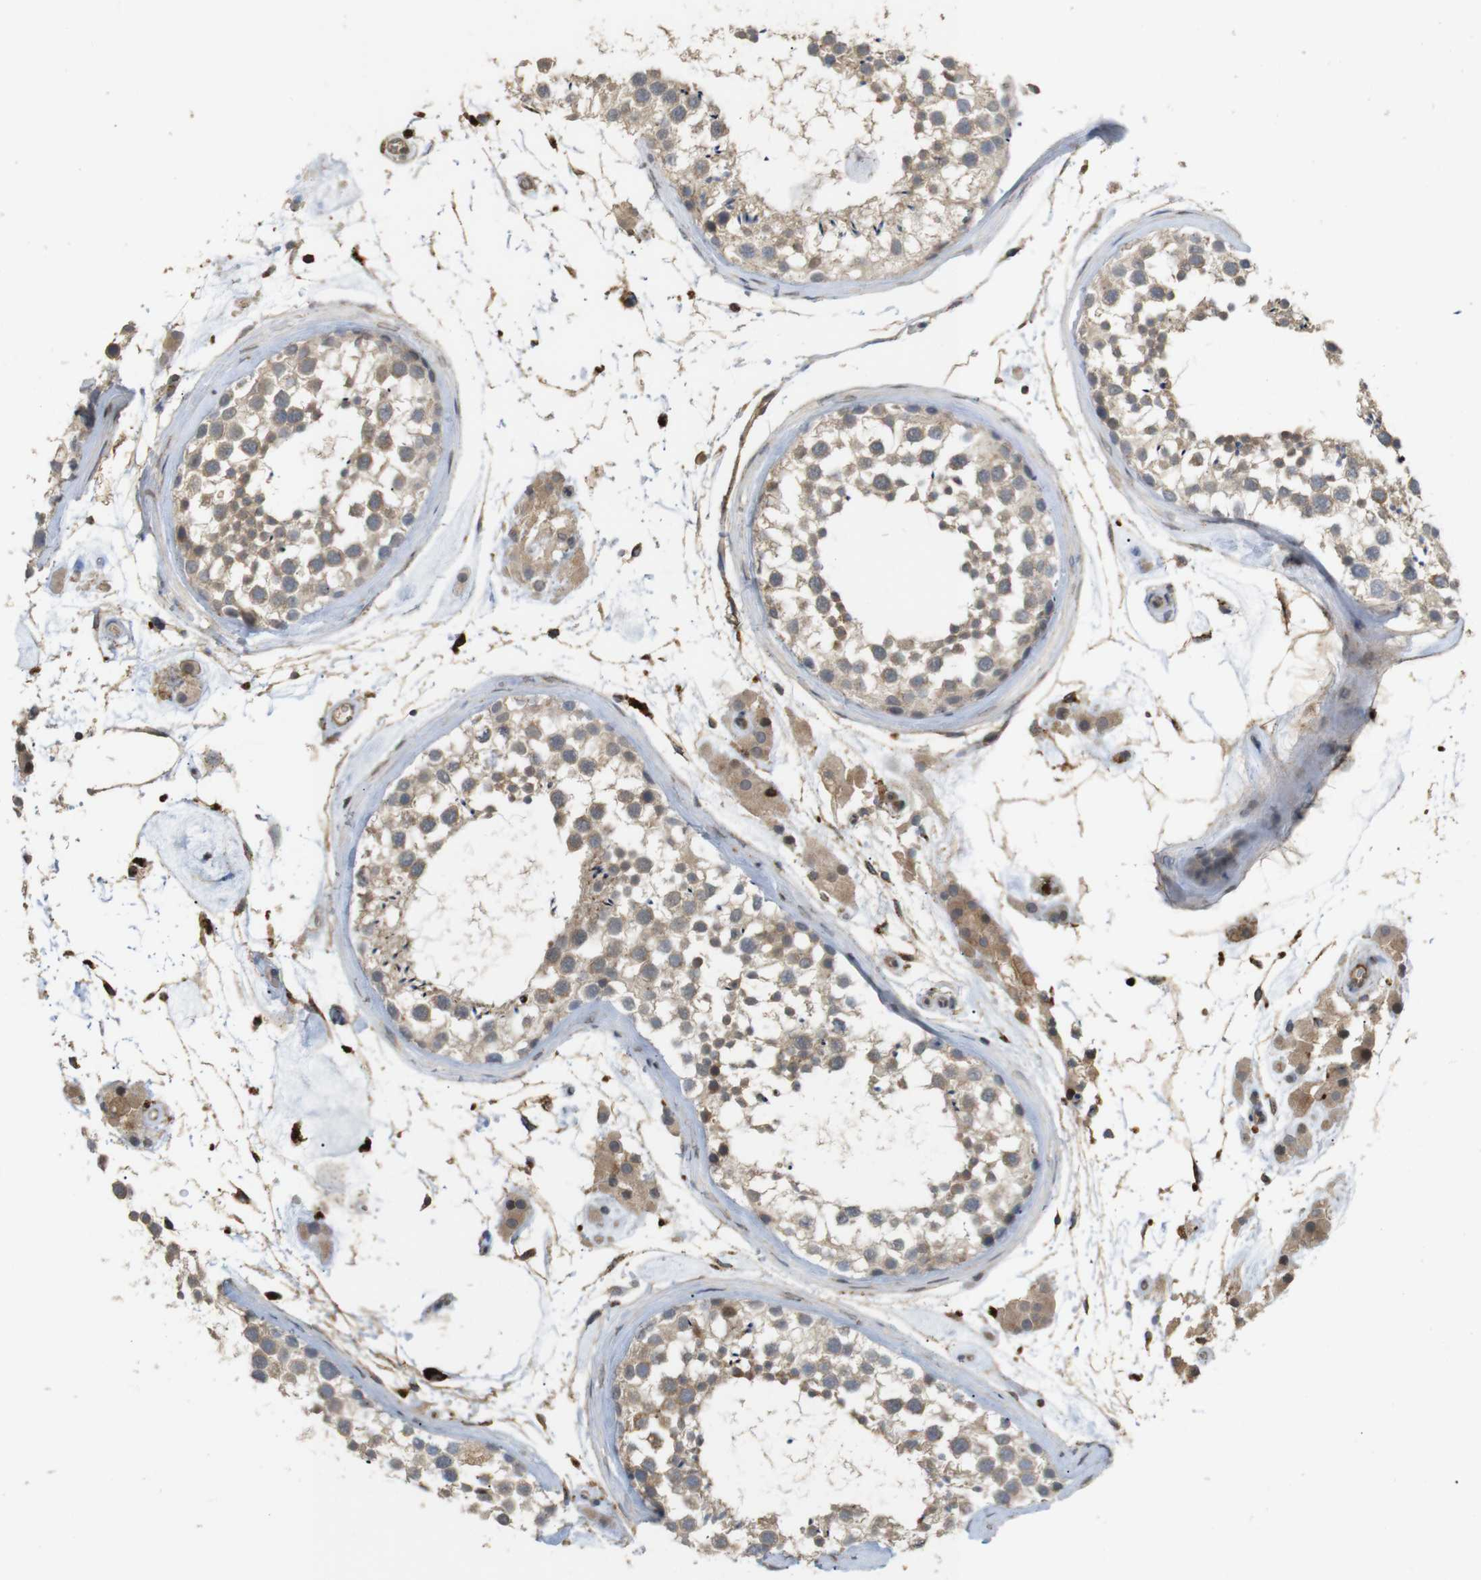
{"staining": {"intensity": "weak", "quantity": "25%-75%", "location": "cytoplasmic/membranous"}, "tissue": "testis", "cell_type": "Cells in seminiferous ducts", "image_type": "normal", "snomed": [{"axis": "morphology", "description": "Normal tissue, NOS"}, {"axis": "topography", "description": "Testis"}], "caption": "Immunohistochemistry (IHC) histopathology image of unremarkable testis stained for a protein (brown), which shows low levels of weak cytoplasmic/membranous positivity in approximately 25%-75% of cells in seminiferous ducts.", "gene": "KSR1", "patient": {"sex": "male", "age": 46}}